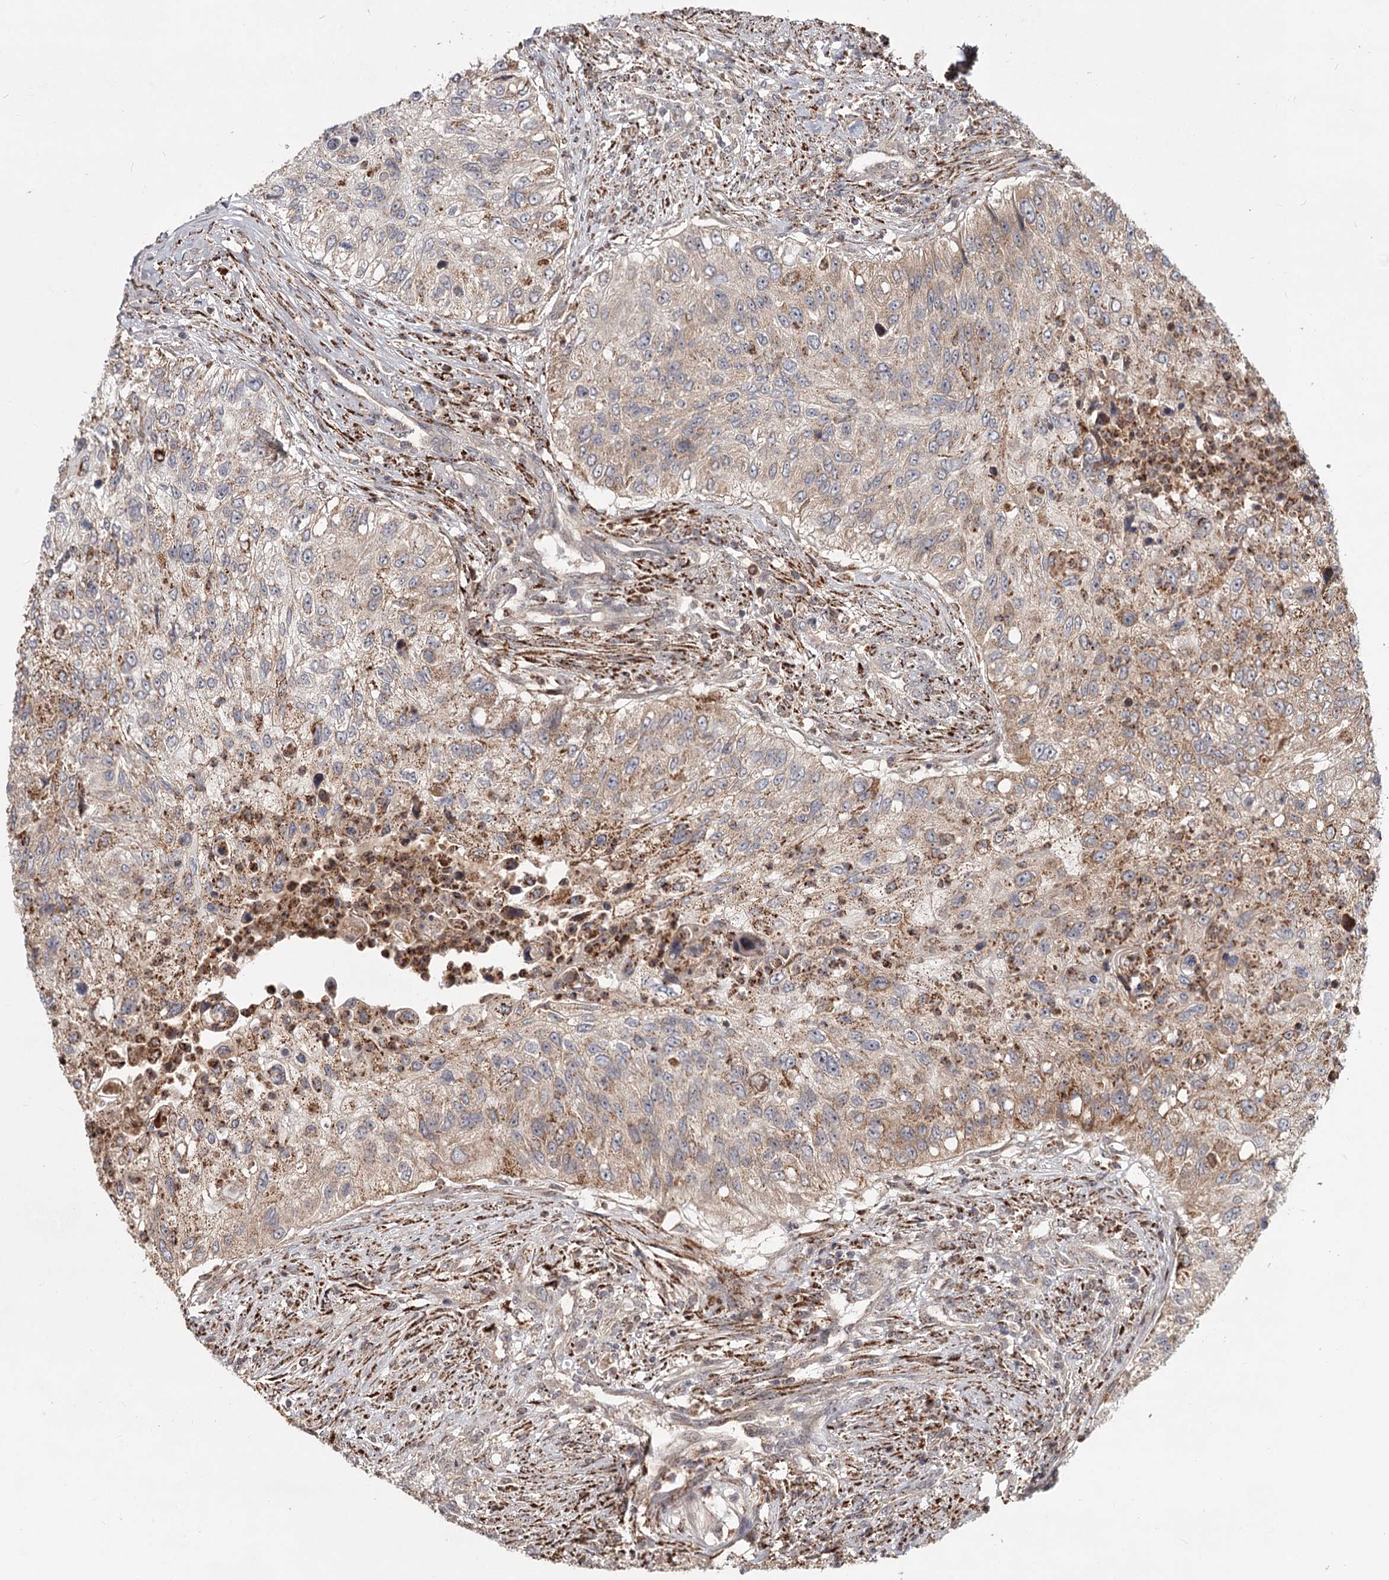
{"staining": {"intensity": "weak", "quantity": "25%-75%", "location": "cytoplasmic/membranous"}, "tissue": "urothelial cancer", "cell_type": "Tumor cells", "image_type": "cancer", "snomed": [{"axis": "morphology", "description": "Urothelial carcinoma, High grade"}, {"axis": "topography", "description": "Urinary bladder"}], "caption": "A low amount of weak cytoplasmic/membranous staining is appreciated in about 25%-75% of tumor cells in urothelial cancer tissue.", "gene": "CDC123", "patient": {"sex": "female", "age": 60}}